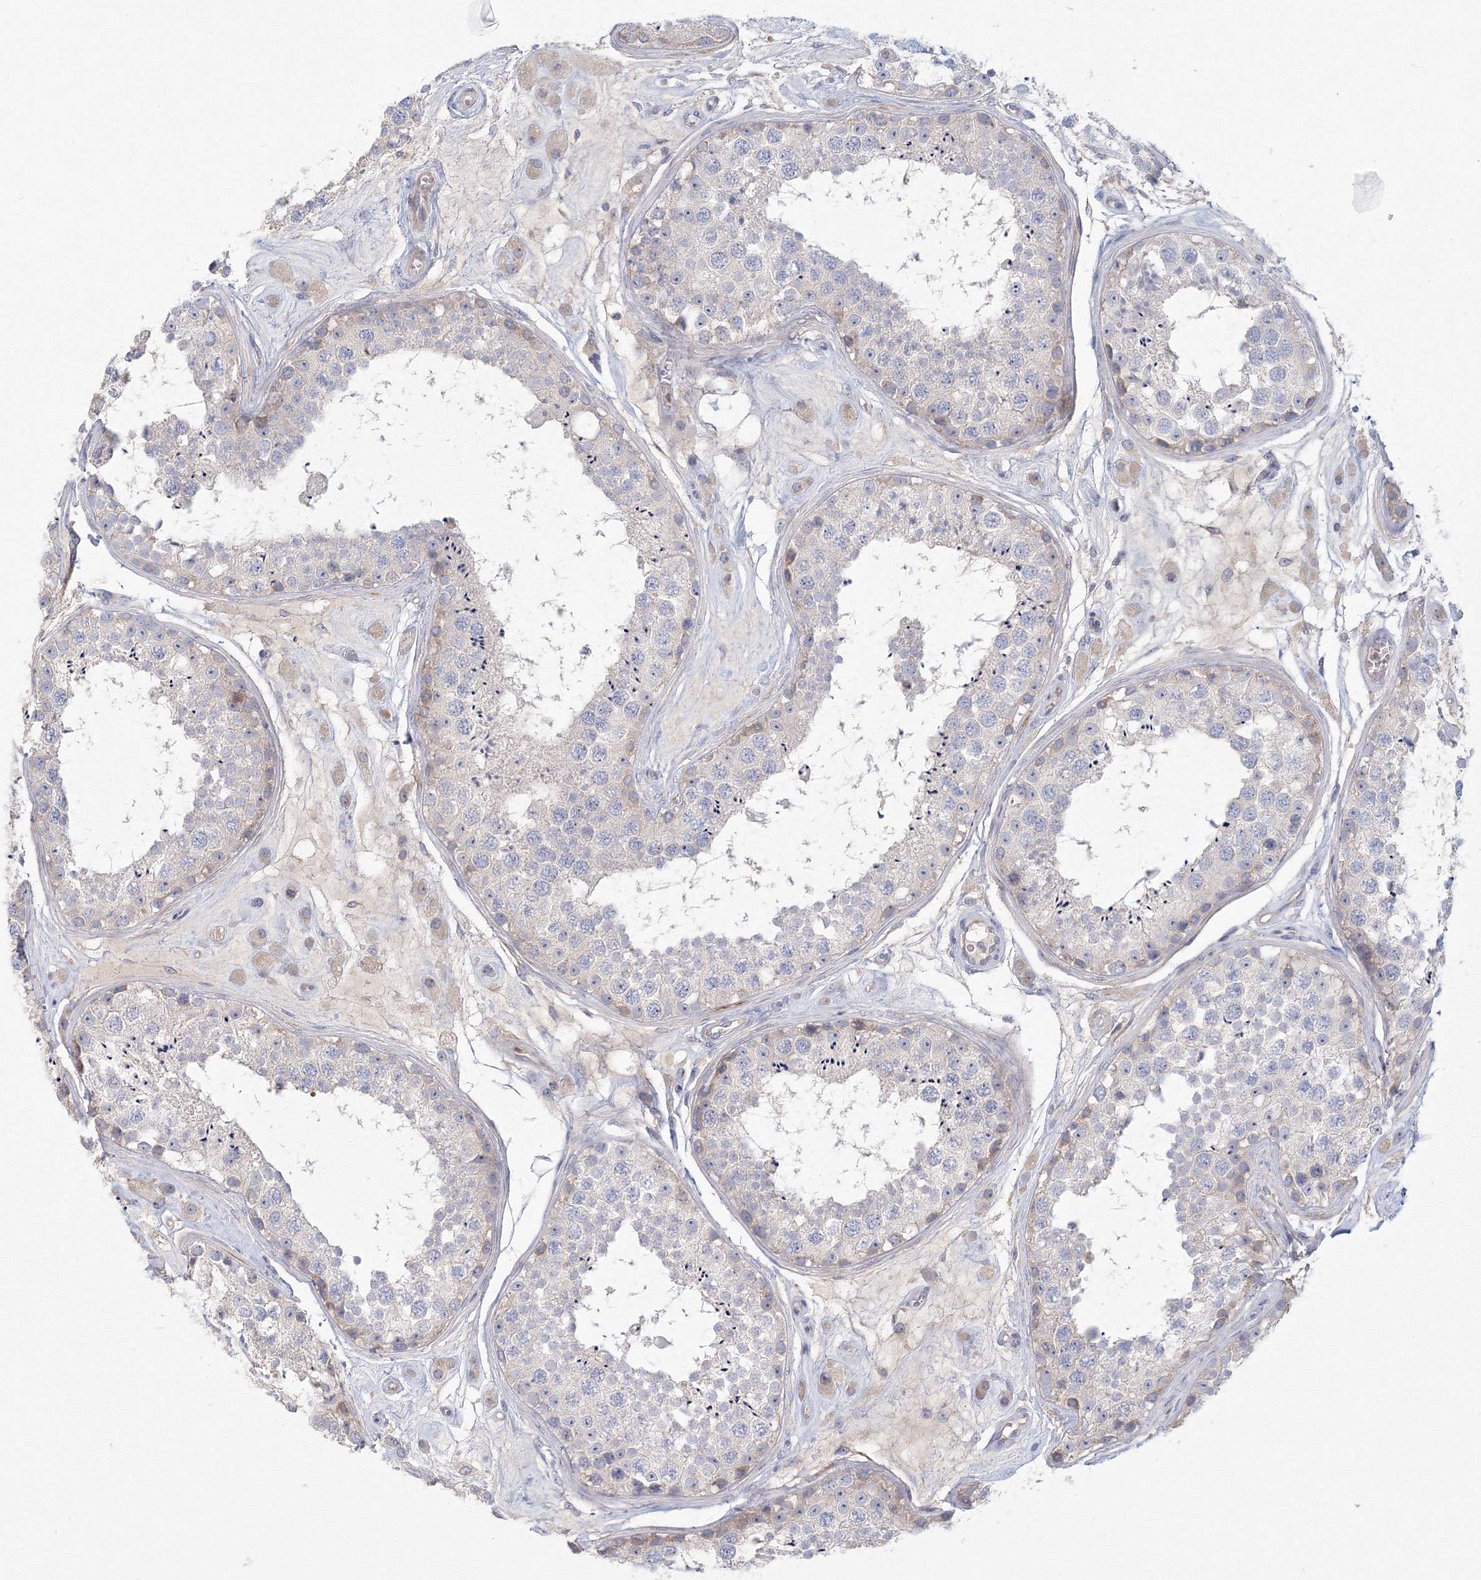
{"staining": {"intensity": "weak", "quantity": "<25%", "location": "cytoplasmic/membranous"}, "tissue": "testis", "cell_type": "Cells in seminiferous ducts", "image_type": "normal", "snomed": [{"axis": "morphology", "description": "Normal tissue, NOS"}, {"axis": "topography", "description": "Testis"}], "caption": "Histopathology image shows no protein staining in cells in seminiferous ducts of unremarkable testis.", "gene": "TACC2", "patient": {"sex": "male", "age": 25}}